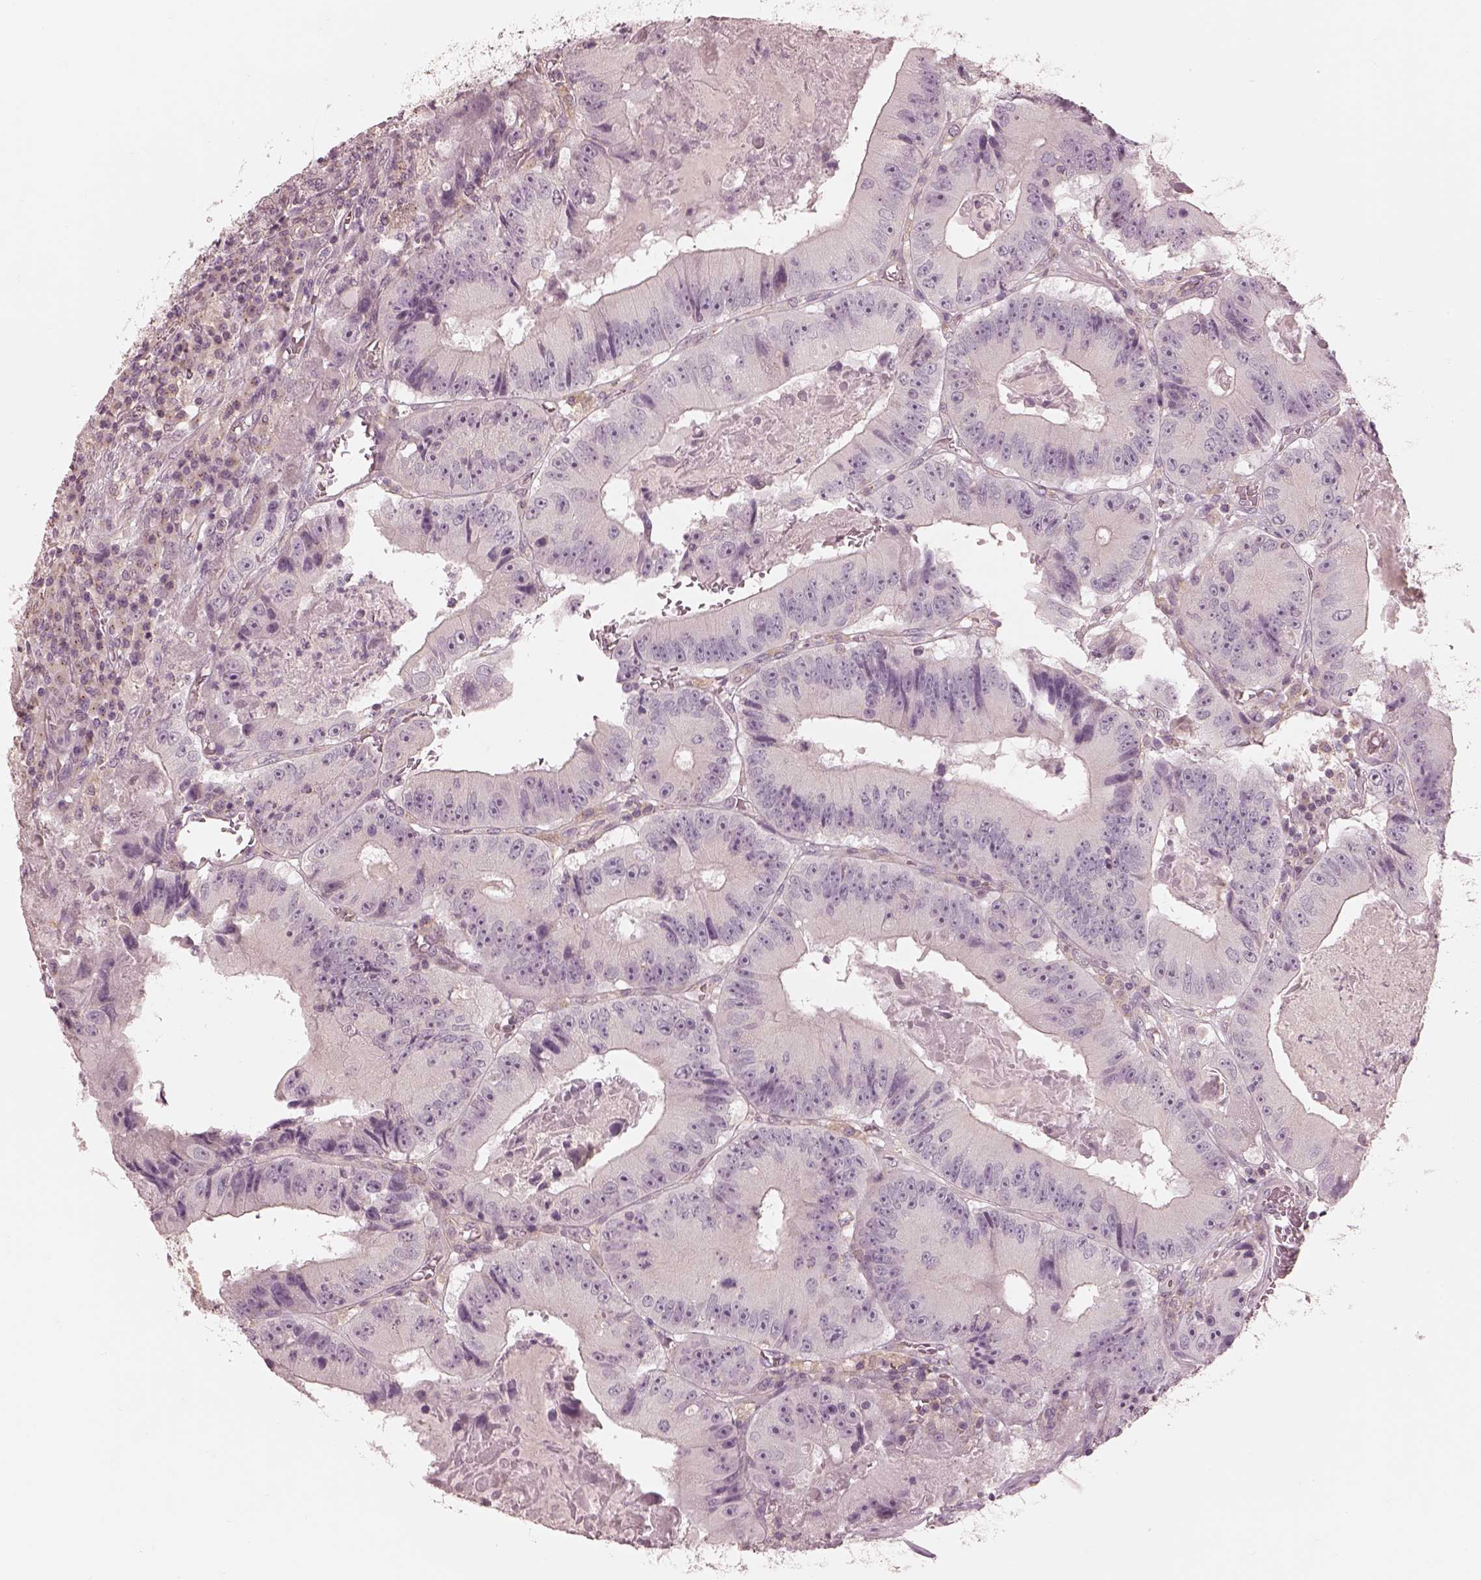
{"staining": {"intensity": "negative", "quantity": "none", "location": "none"}, "tissue": "colorectal cancer", "cell_type": "Tumor cells", "image_type": "cancer", "snomed": [{"axis": "morphology", "description": "Adenocarcinoma, NOS"}, {"axis": "topography", "description": "Colon"}], "caption": "Protein analysis of colorectal cancer (adenocarcinoma) displays no significant staining in tumor cells. The staining was performed using DAB (3,3'-diaminobenzidine) to visualize the protein expression in brown, while the nuclei were stained in blue with hematoxylin (Magnification: 20x).", "gene": "PRKACG", "patient": {"sex": "female", "age": 86}}